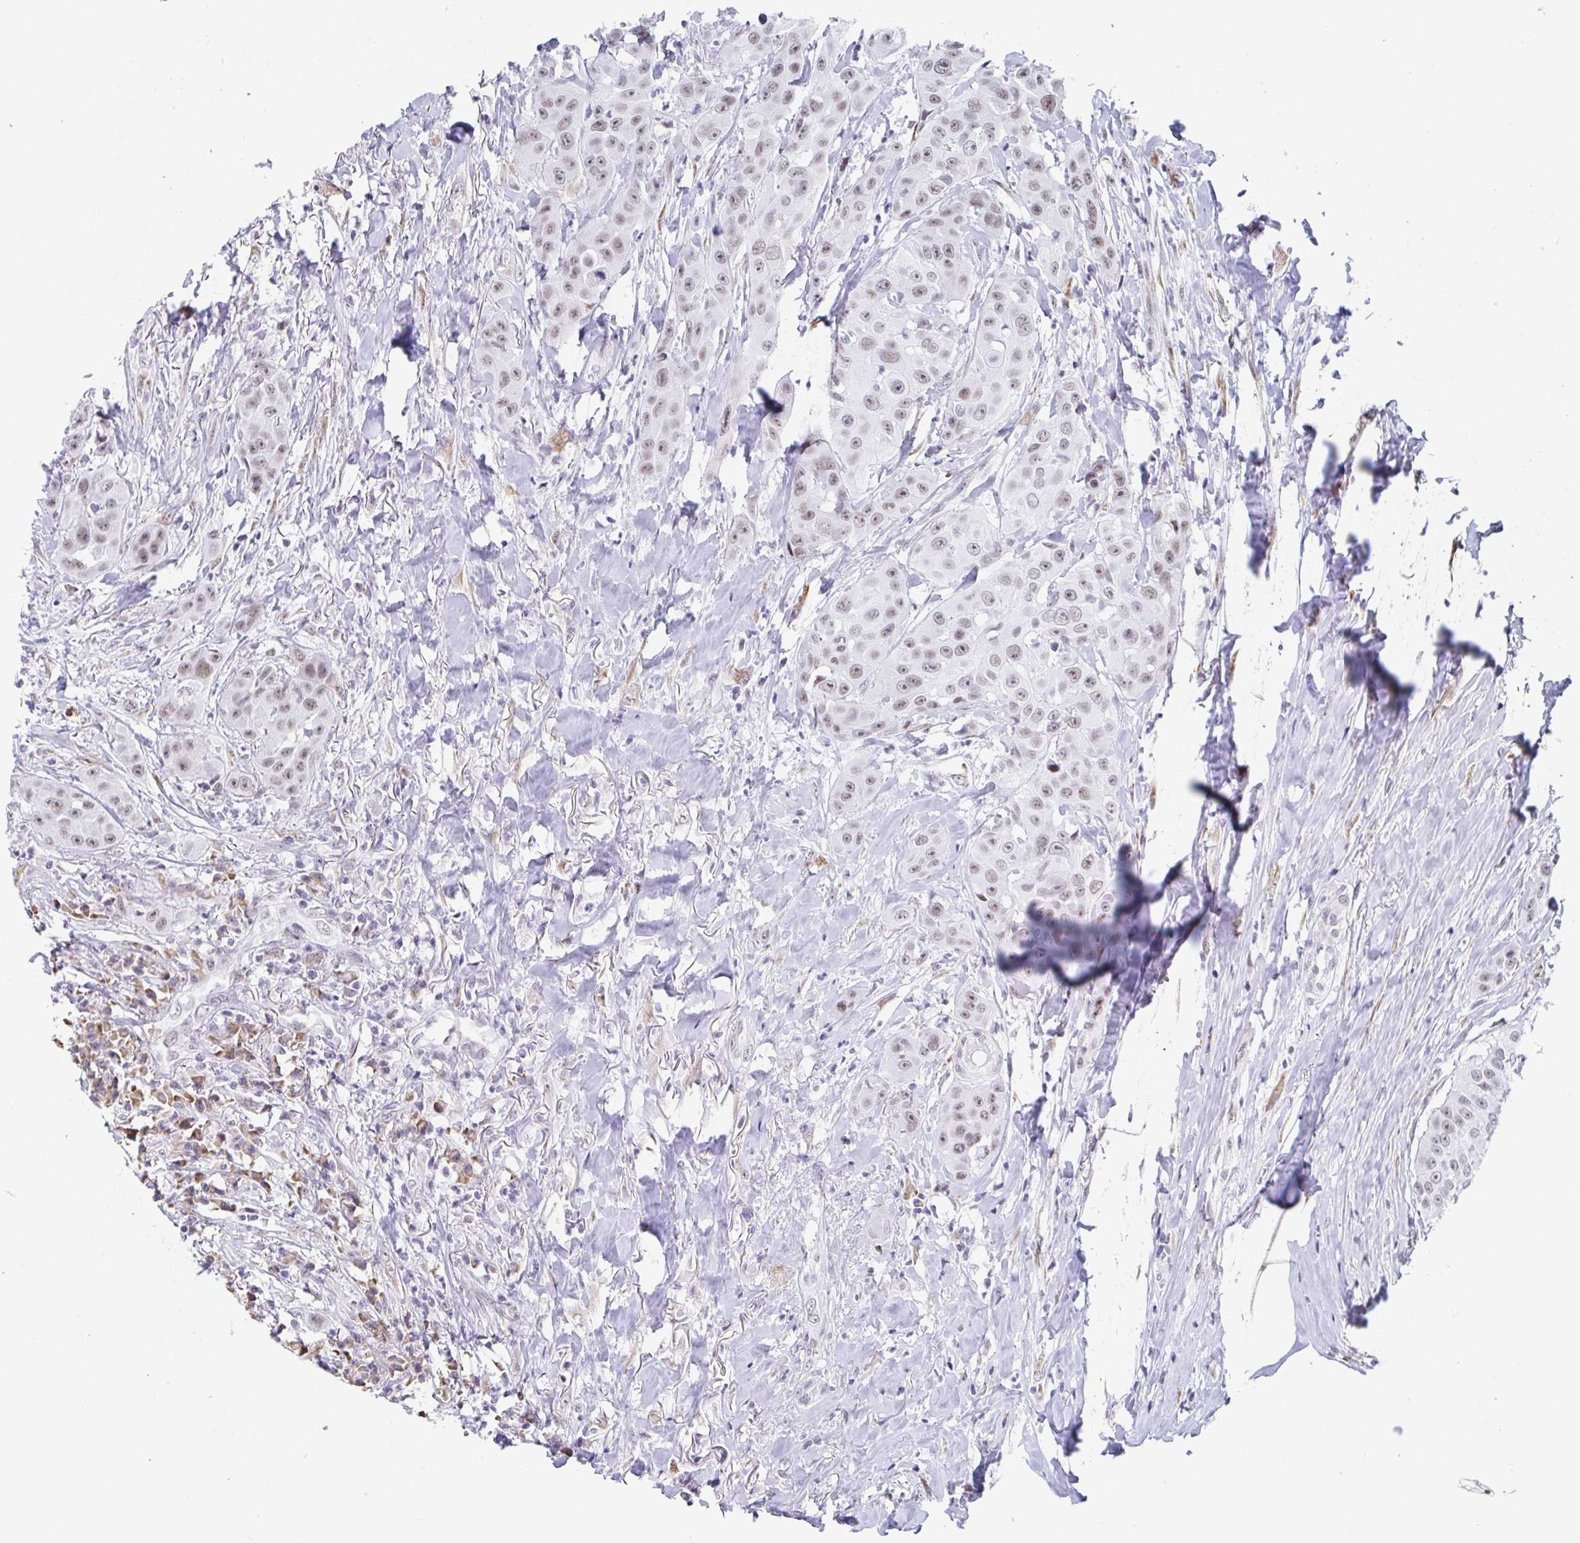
{"staining": {"intensity": "weak", "quantity": ">75%", "location": "nuclear"}, "tissue": "head and neck cancer", "cell_type": "Tumor cells", "image_type": "cancer", "snomed": [{"axis": "morphology", "description": "Squamous cell carcinoma, NOS"}, {"axis": "topography", "description": "Head-Neck"}], "caption": "An image showing weak nuclear positivity in about >75% of tumor cells in head and neck squamous cell carcinoma, as visualized by brown immunohistochemical staining.", "gene": "WDR72", "patient": {"sex": "male", "age": 83}}